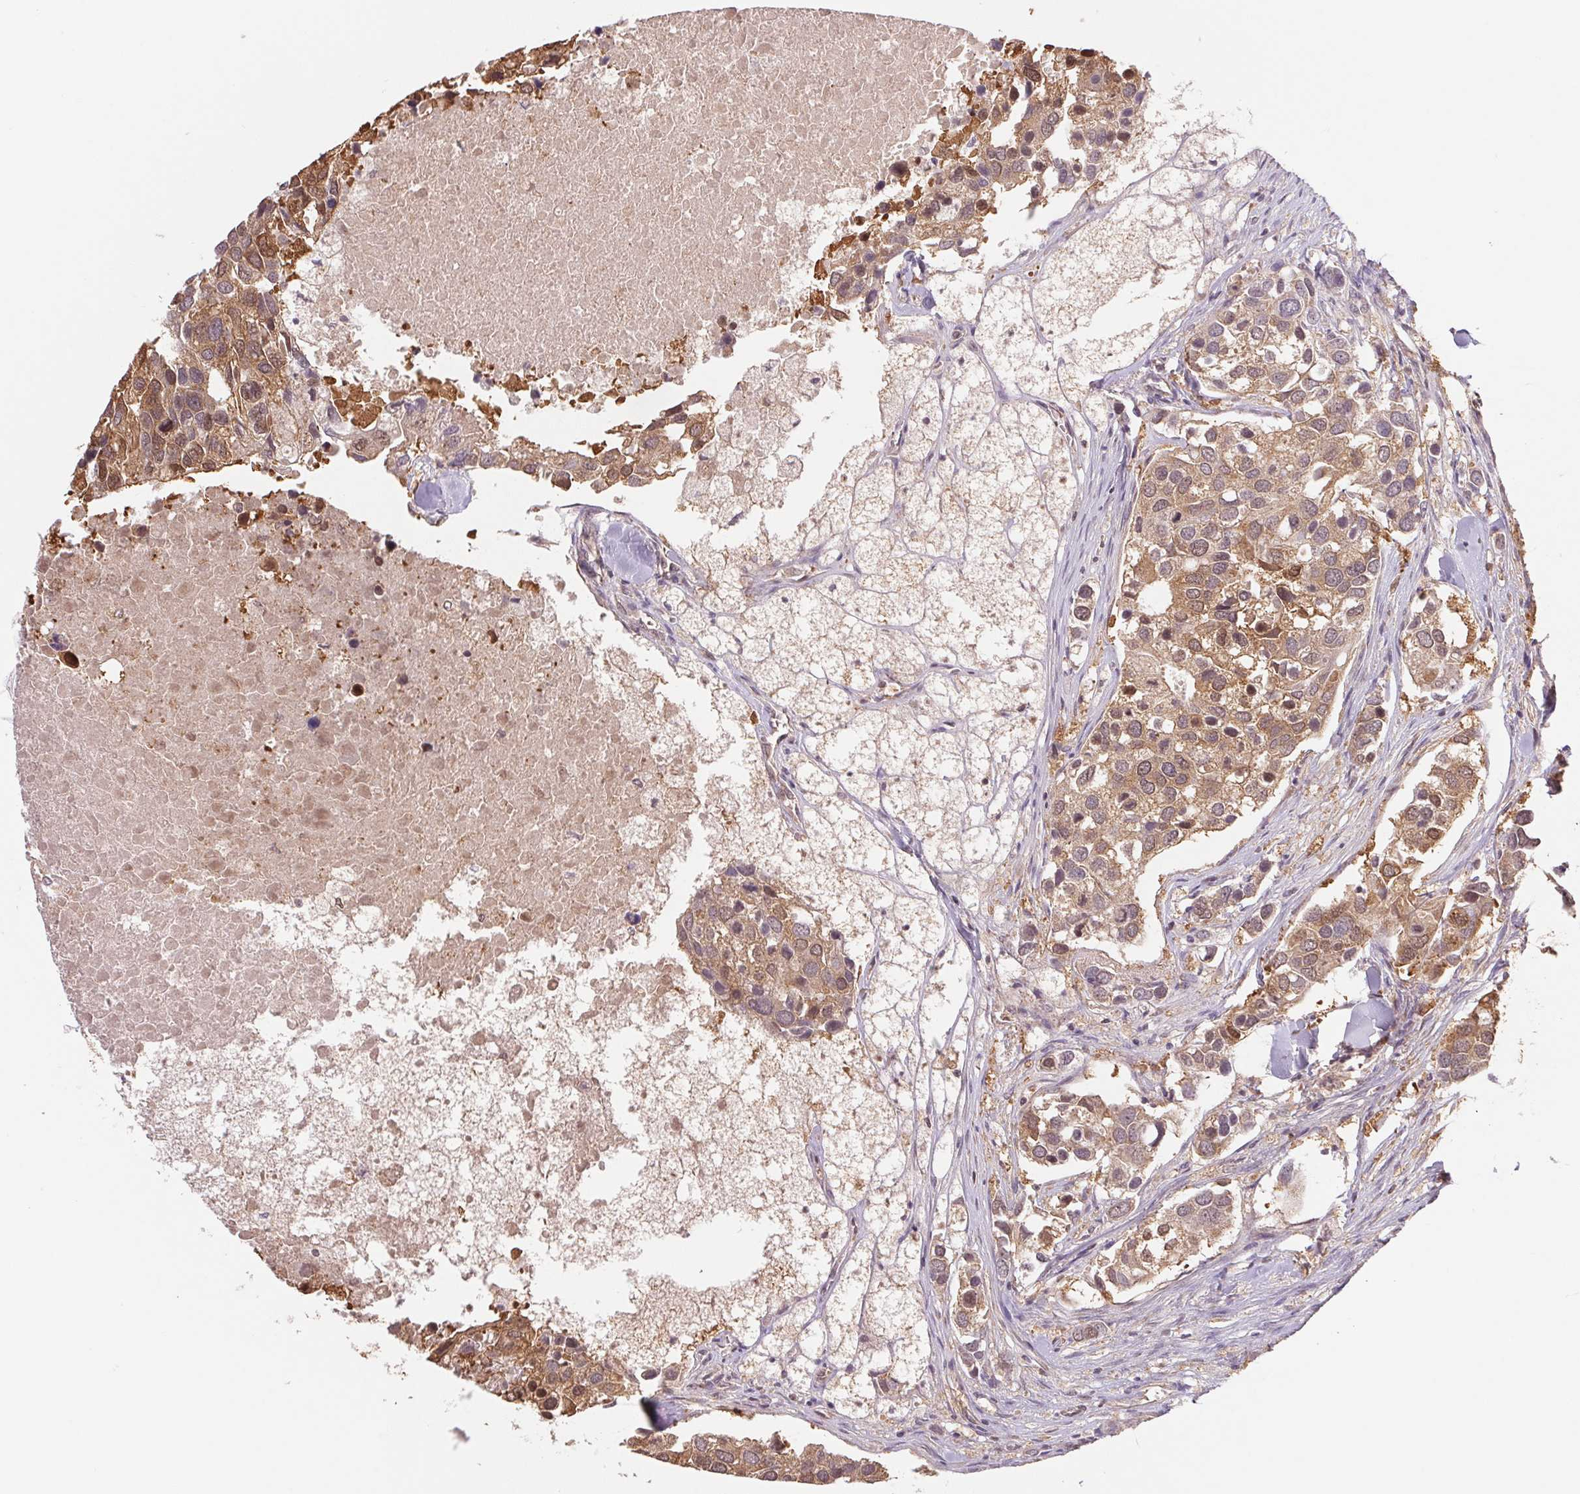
{"staining": {"intensity": "moderate", "quantity": ">75%", "location": "cytoplasmic/membranous"}, "tissue": "breast cancer", "cell_type": "Tumor cells", "image_type": "cancer", "snomed": [{"axis": "morphology", "description": "Duct carcinoma"}, {"axis": "topography", "description": "Breast"}], "caption": "Protein expression analysis of human breast cancer (invasive ductal carcinoma) reveals moderate cytoplasmic/membranous positivity in approximately >75% of tumor cells.", "gene": "CDC123", "patient": {"sex": "female", "age": 83}}